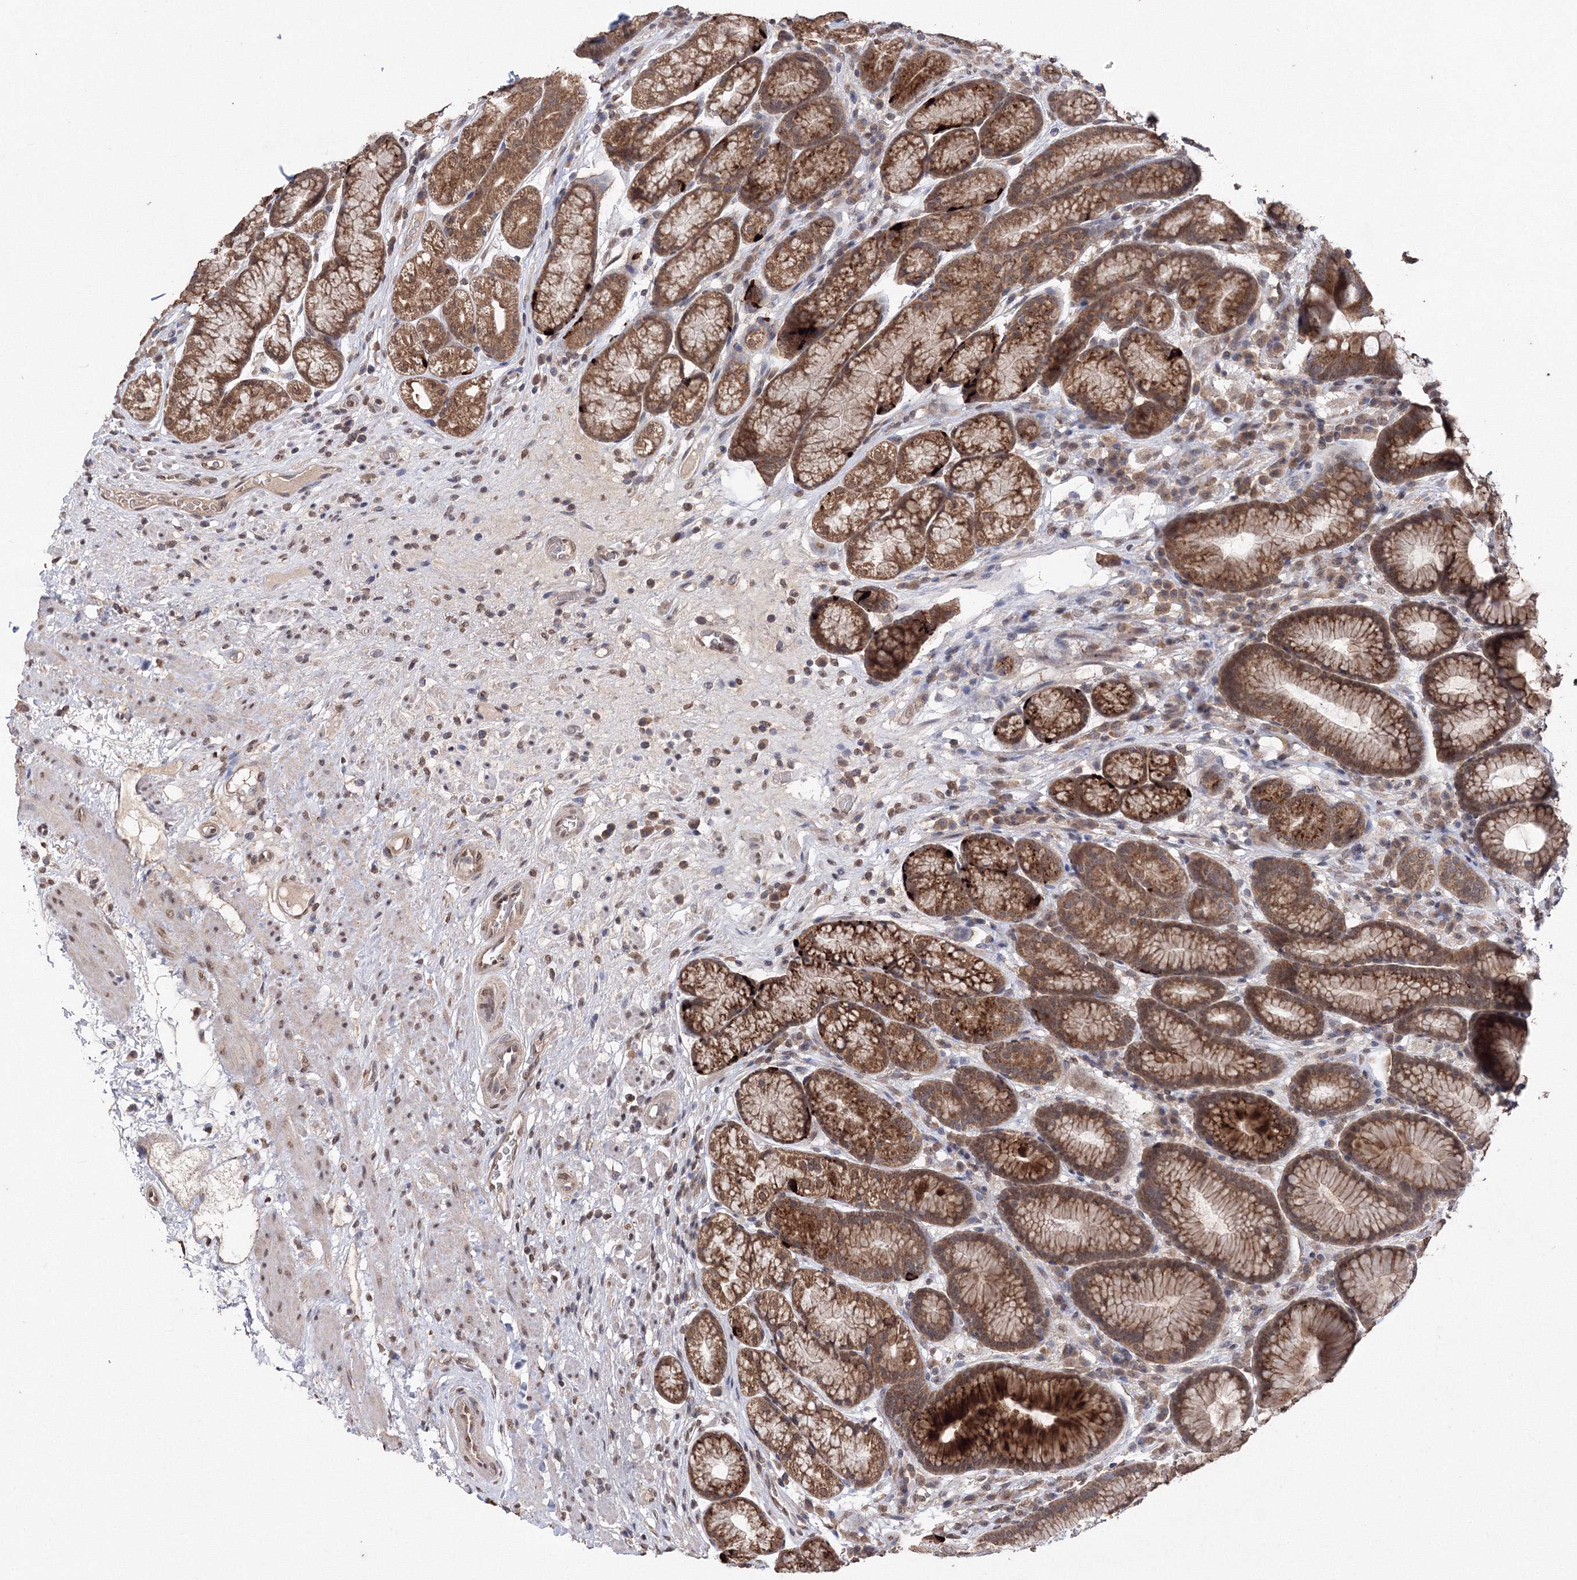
{"staining": {"intensity": "strong", "quantity": ">75%", "location": "cytoplasmic/membranous,nuclear"}, "tissue": "stomach", "cell_type": "Glandular cells", "image_type": "normal", "snomed": [{"axis": "morphology", "description": "Normal tissue, NOS"}, {"axis": "topography", "description": "Stomach"}], "caption": "Immunohistochemical staining of normal human stomach reveals high levels of strong cytoplasmic/membranous,nuclear expression in approximately >75% of glandular cells.", "gene": "GPN1", "patient": {"sex": "male", "age": 57}}